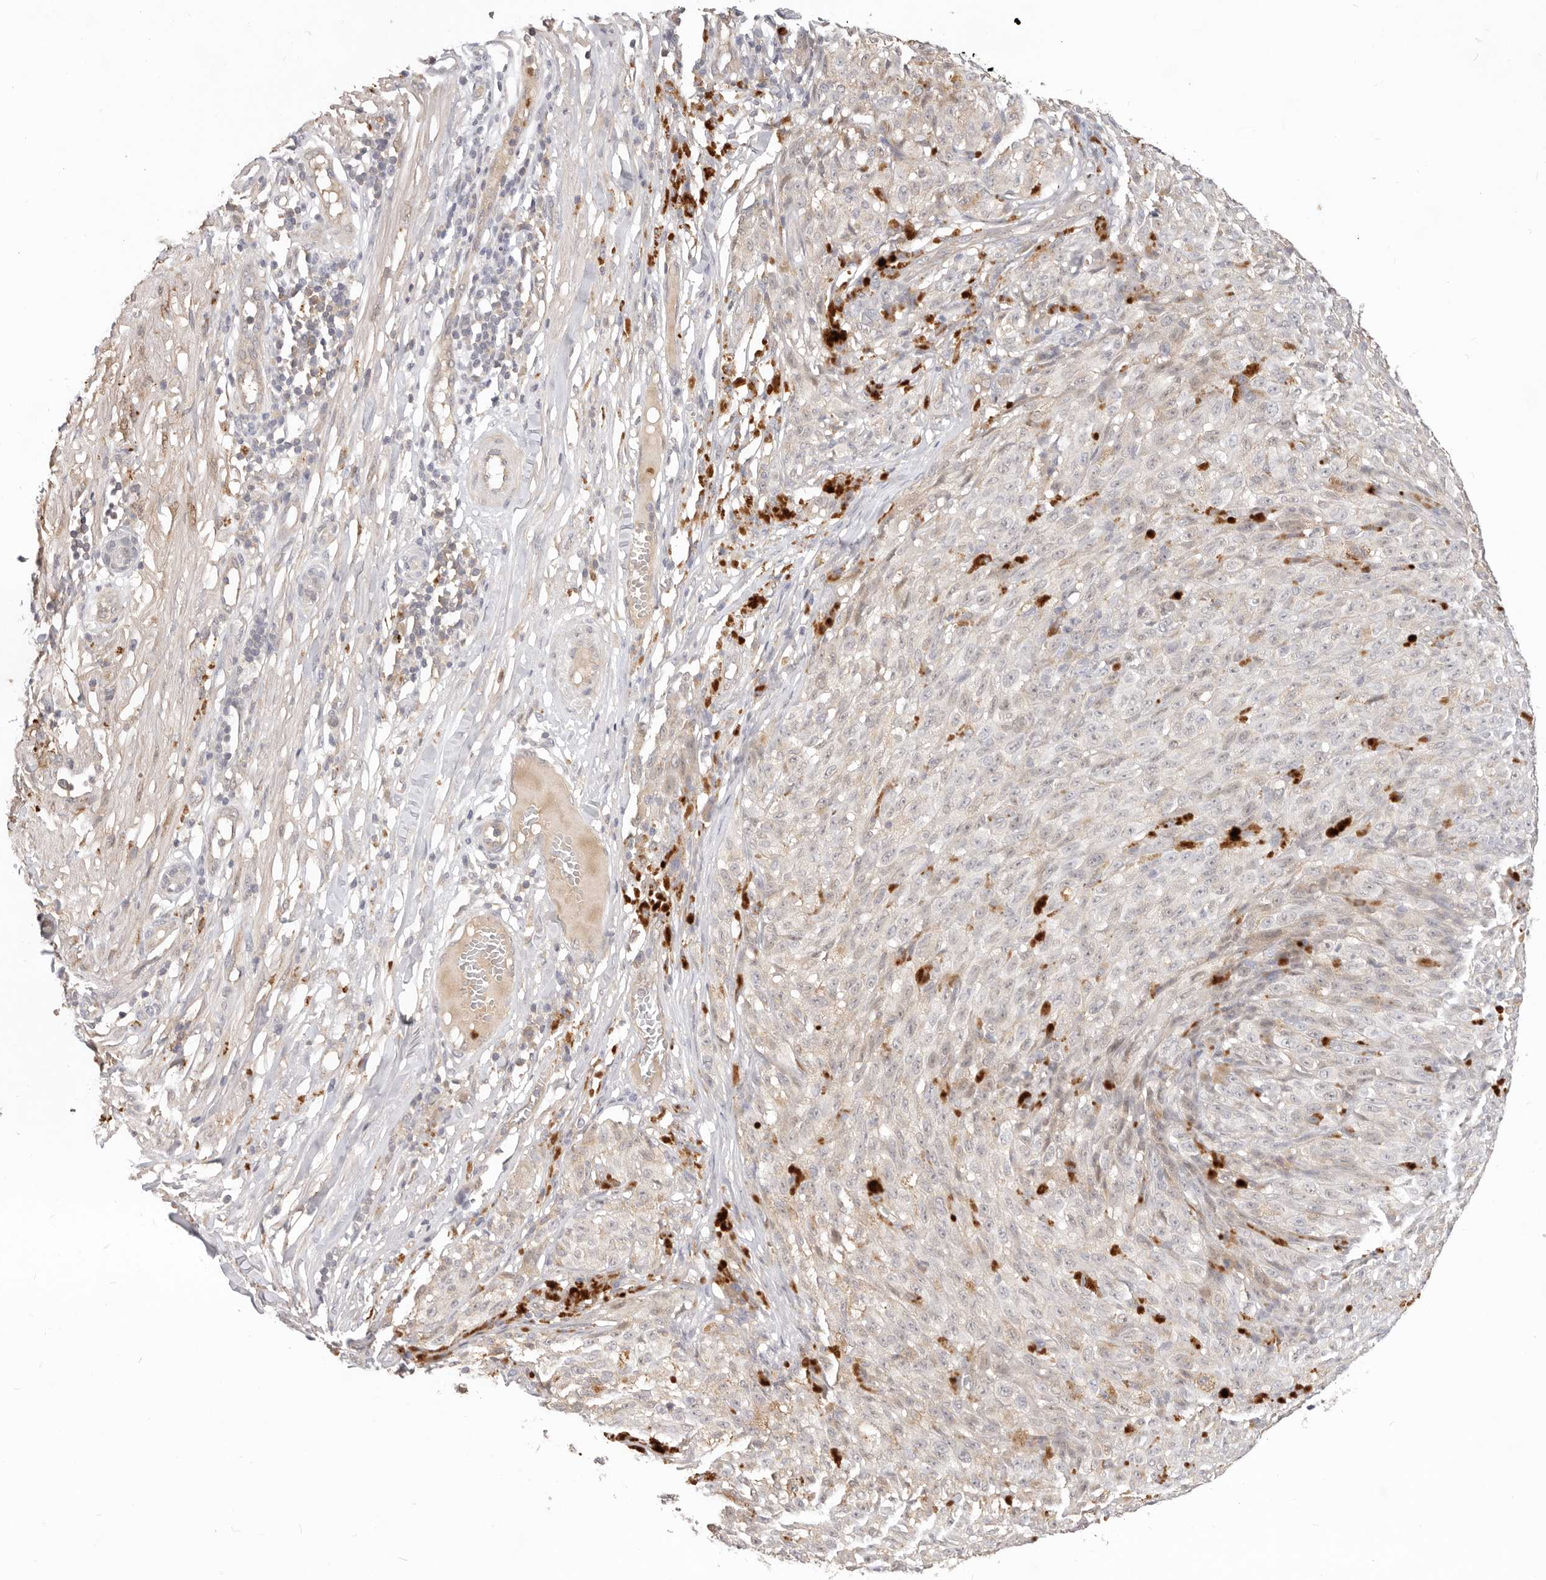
{"staining": {"intensity": "negative", "quantity": "none", "location": "none"}, "tissue": "melanoma", "cell_type": "Tumor cells", "image_type": "cancer", "snomed": [{"axis": "morphology", "description": "Malignant melanoma, NOS"}, {"axis": "topography", "description": "Skin"}], "caption": "IHC of human melanoma reveals no expression in tumor cells.", "gene": "USP49", "patient": {"sex": "female", "age": 82}}